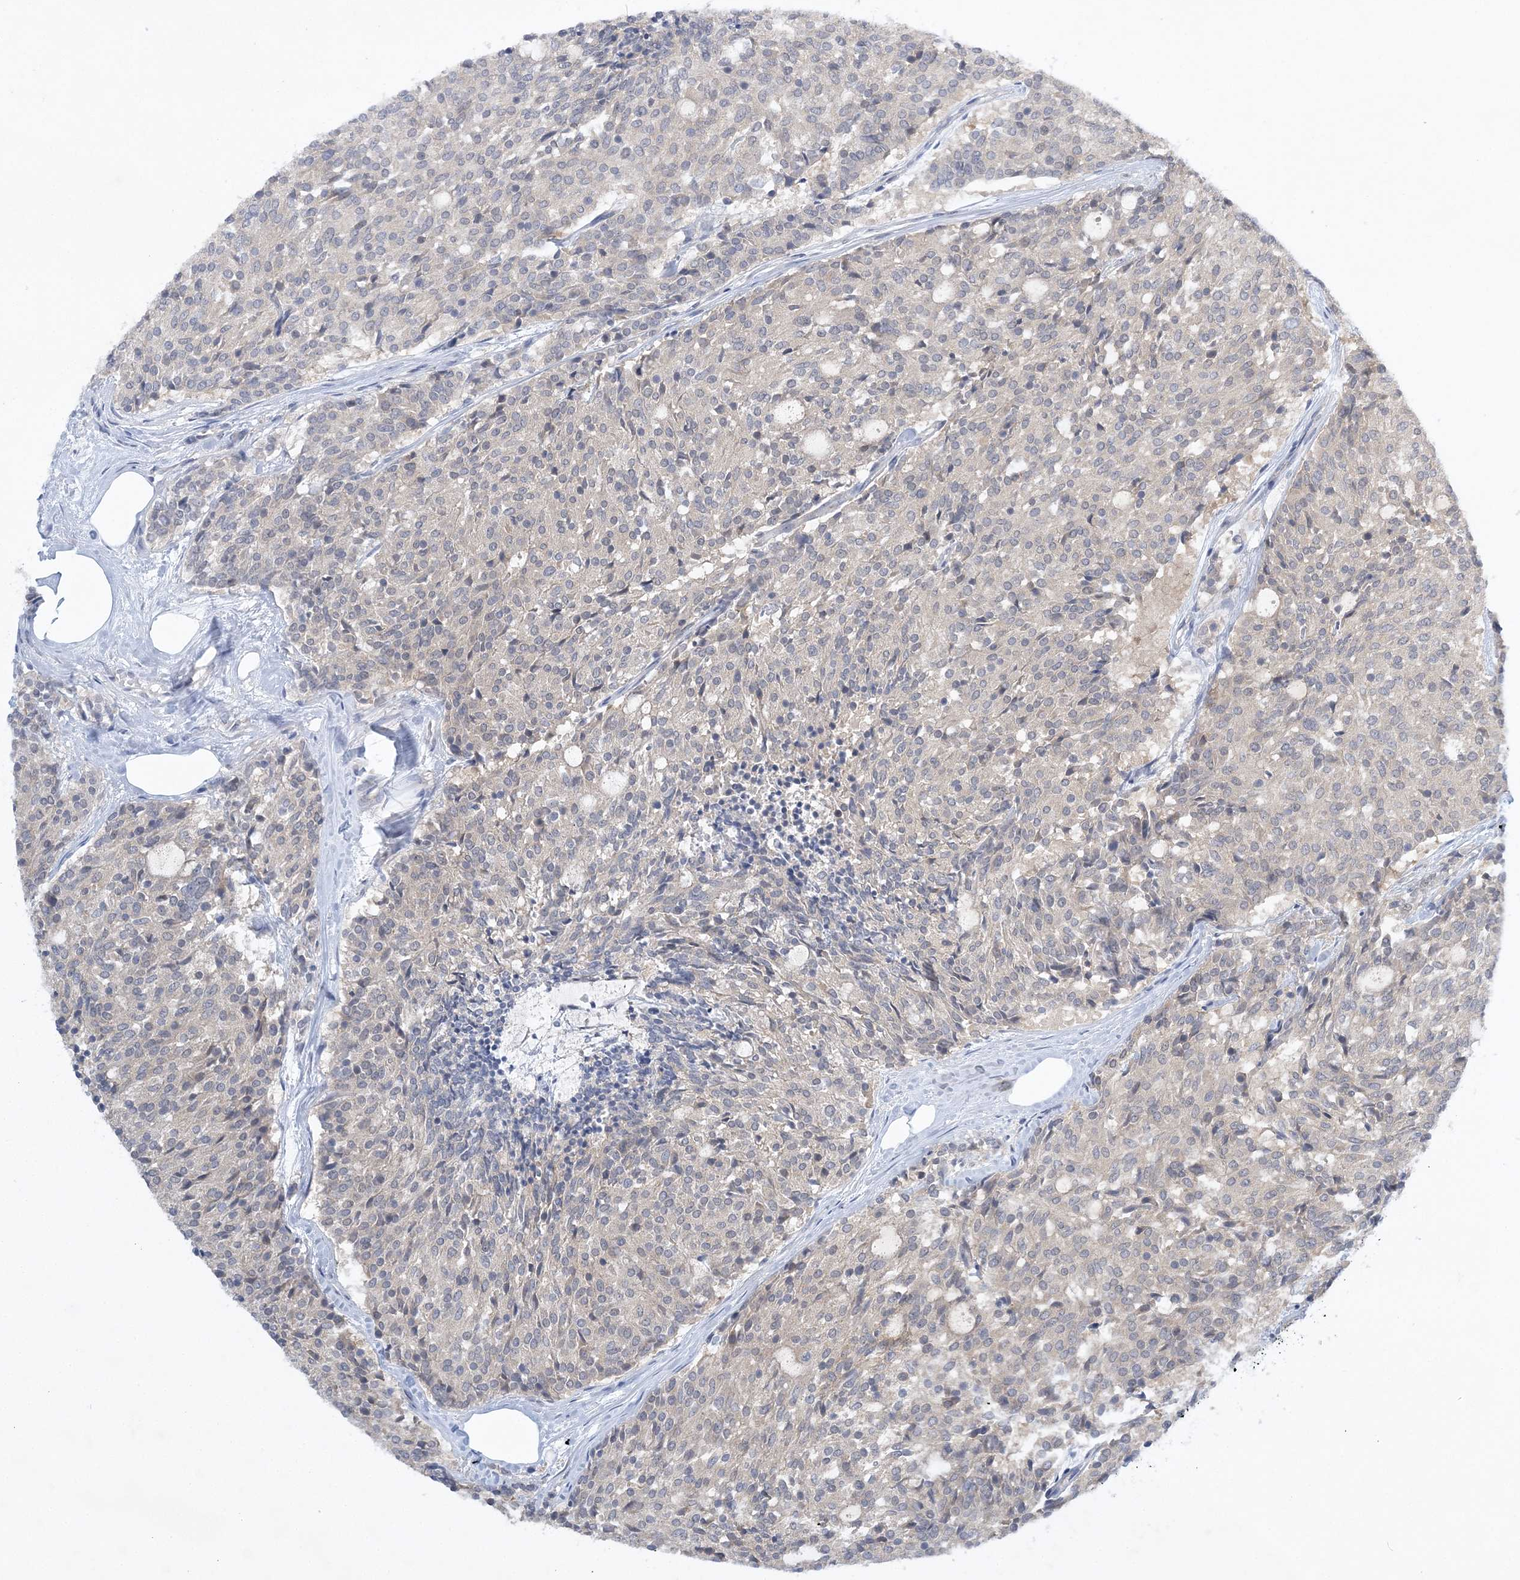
{"staining": {"intensity": "negative", "quantity": "none", "location": "none"}, "tissue": "carcinoid", "cell_type": "Tumor cells", "image_type": "cancer", "snomed": [{"axis": "morphology", "description": "Carcinoid, malignant, NOS"}, {"axis": "topography", "description": "Pancreas"}], "caption": "There is no significant expression in tumor cells of carcinoid.", "gene": "ANKRD35", "patient": {"sex": "female", "age": 54}}